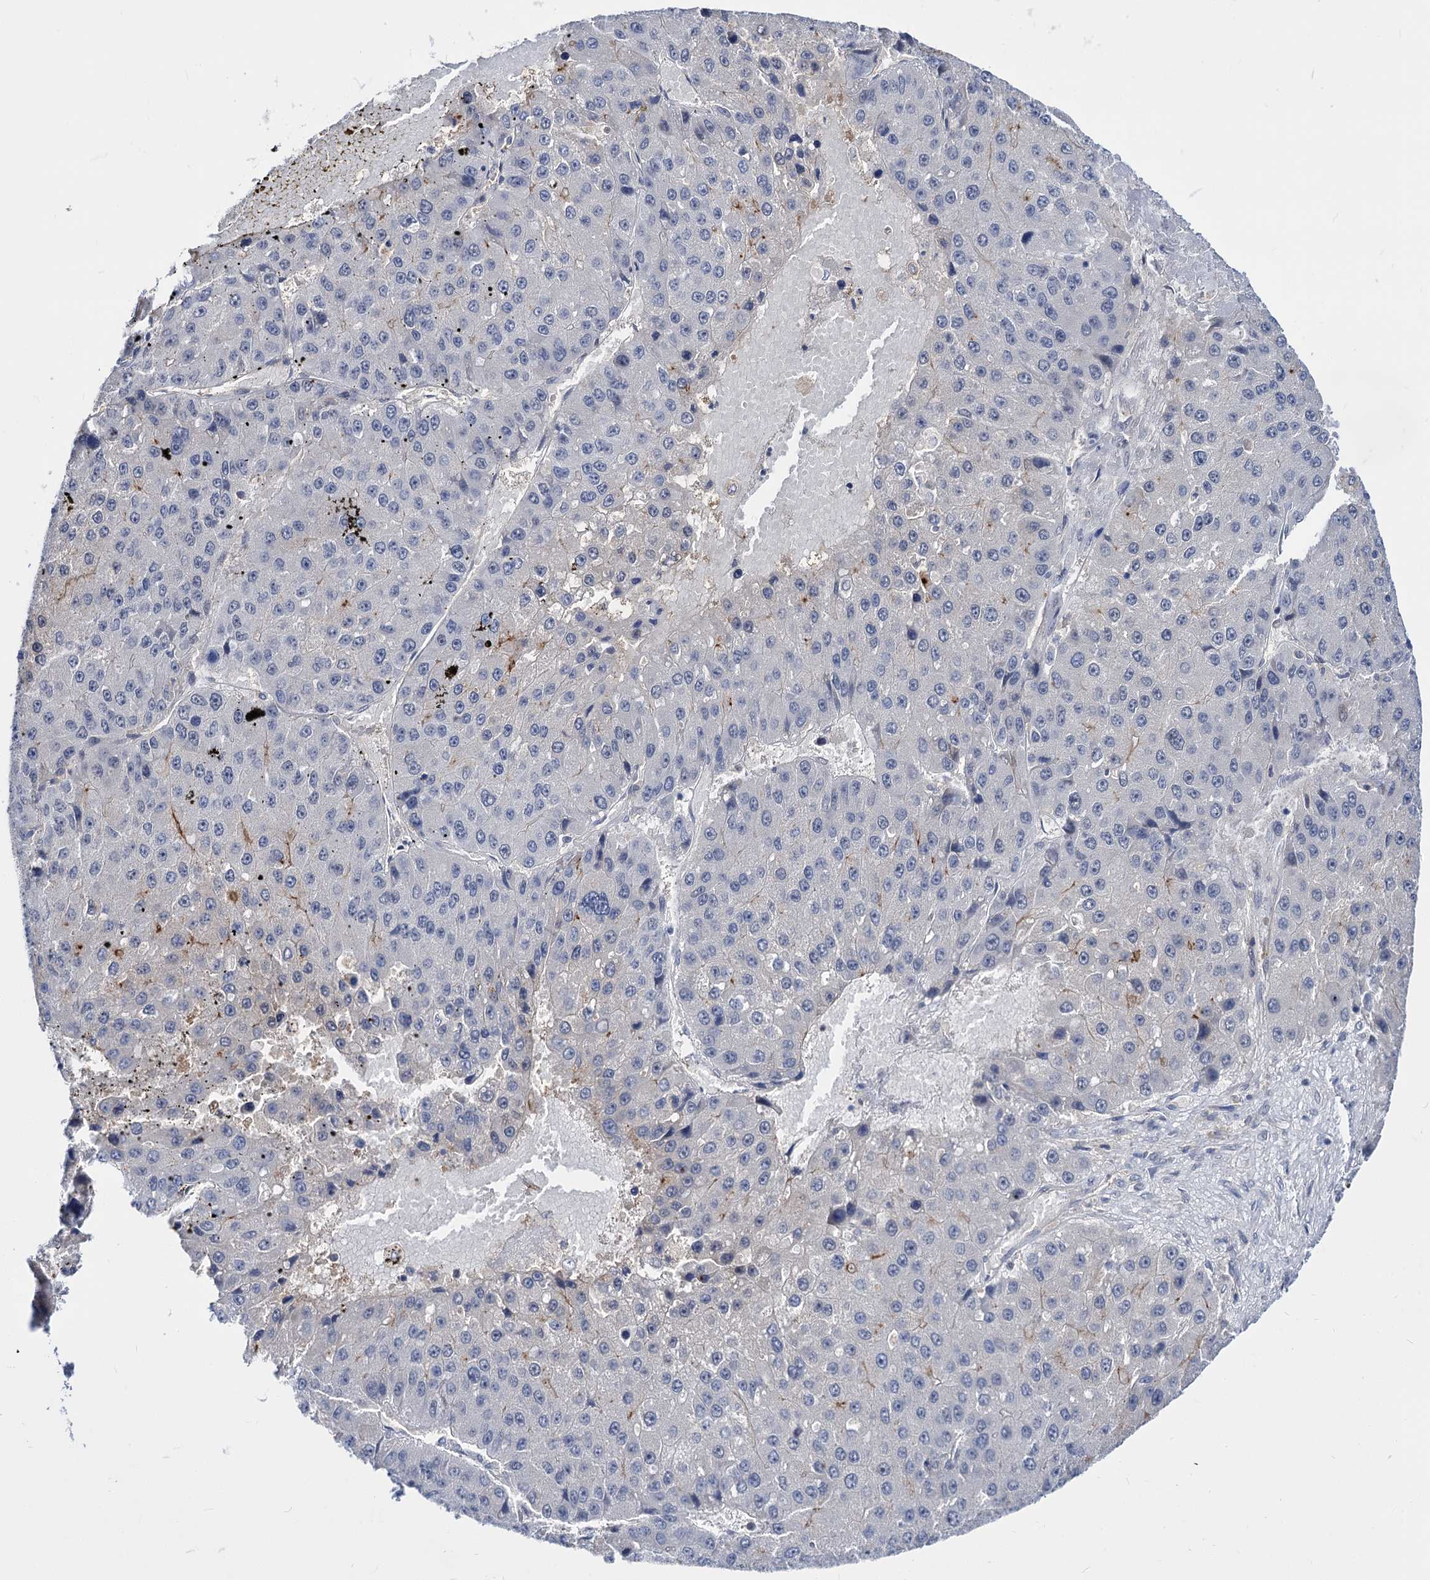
{"staining": {"intensity": "negative", "quantity": "none", "location": "none"}, "tissue": "liver cancer", "cell_type": "Tumor cells", "image_type": "cancer", "snomed": [{"axis": "morphology", "description": "Carcinoma, Hepatocellular, NOS"}, {"axis": "topography", "description": "Liver"}], "caption": "Immunohistochemistry (IHC) of liver cancer shows no positivity in tumor cells. The staining was performed using DAB to visualize the protein expression in brown, while the nuclei were stained in blue with hematoxylin (Magnification: 20x).", "gene": "NEK10", "patient": {"sex": "female", "age": 73}}